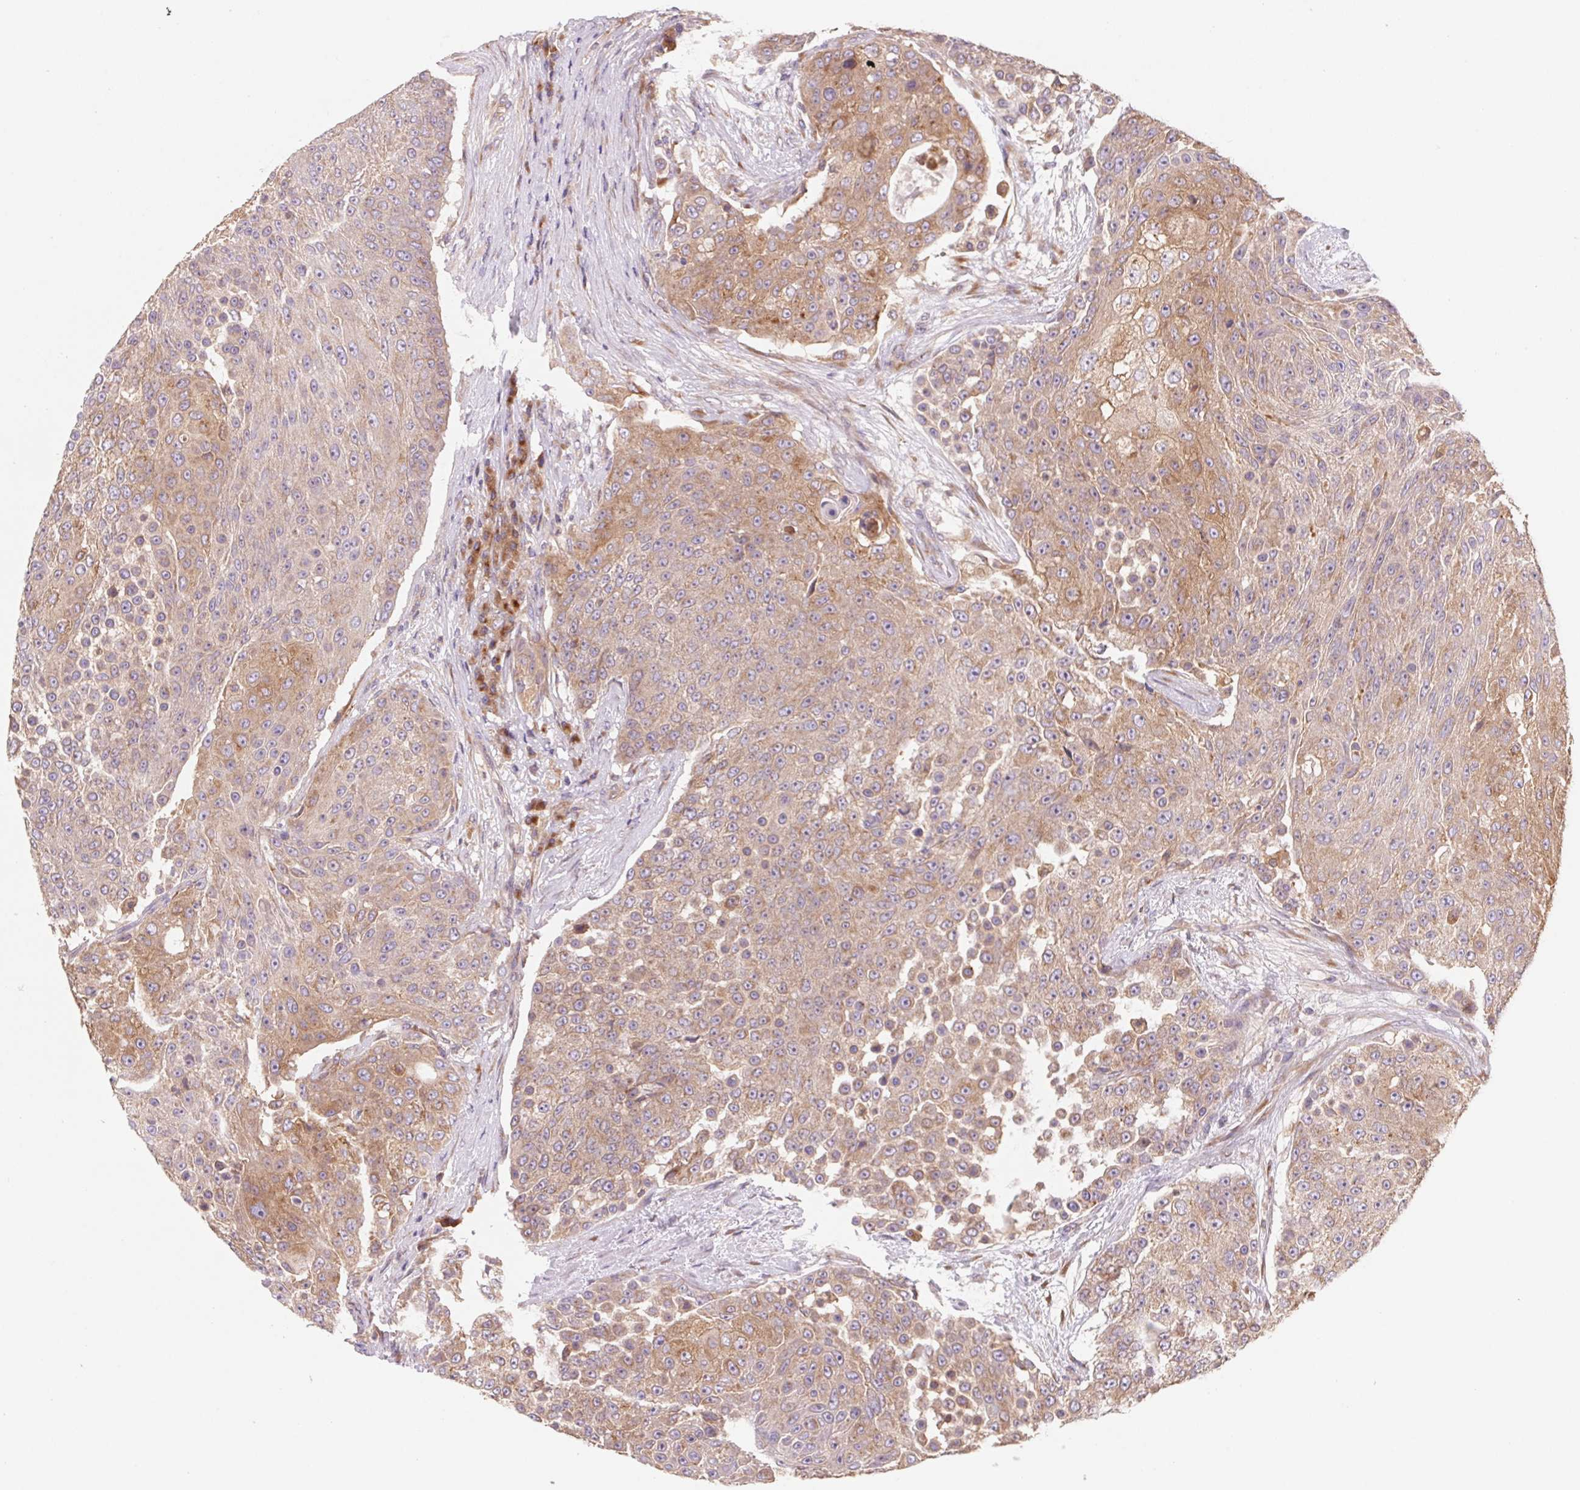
{"staining": {"intensity": "moderate", "quantity": "25%-75%", "location": "cytoplasmic/membranous"}, "tissue": "urothelial cancer", "cell_type": "Tumor cells", "image_type": "cancer", "snomed": [{"axis": "morphology", "description": "Urothelial carcinoma, High grade"}, {"axis": "topography", "description": "Urinary bladder"}], "caption": "A brown stain shows moderate cytoplasmic/membranous staining of a protein in human high-grade urothelial carcinoma tumor cells.", "gene": "RAB1A", "patient": {"sex": "female", "age": 63}}